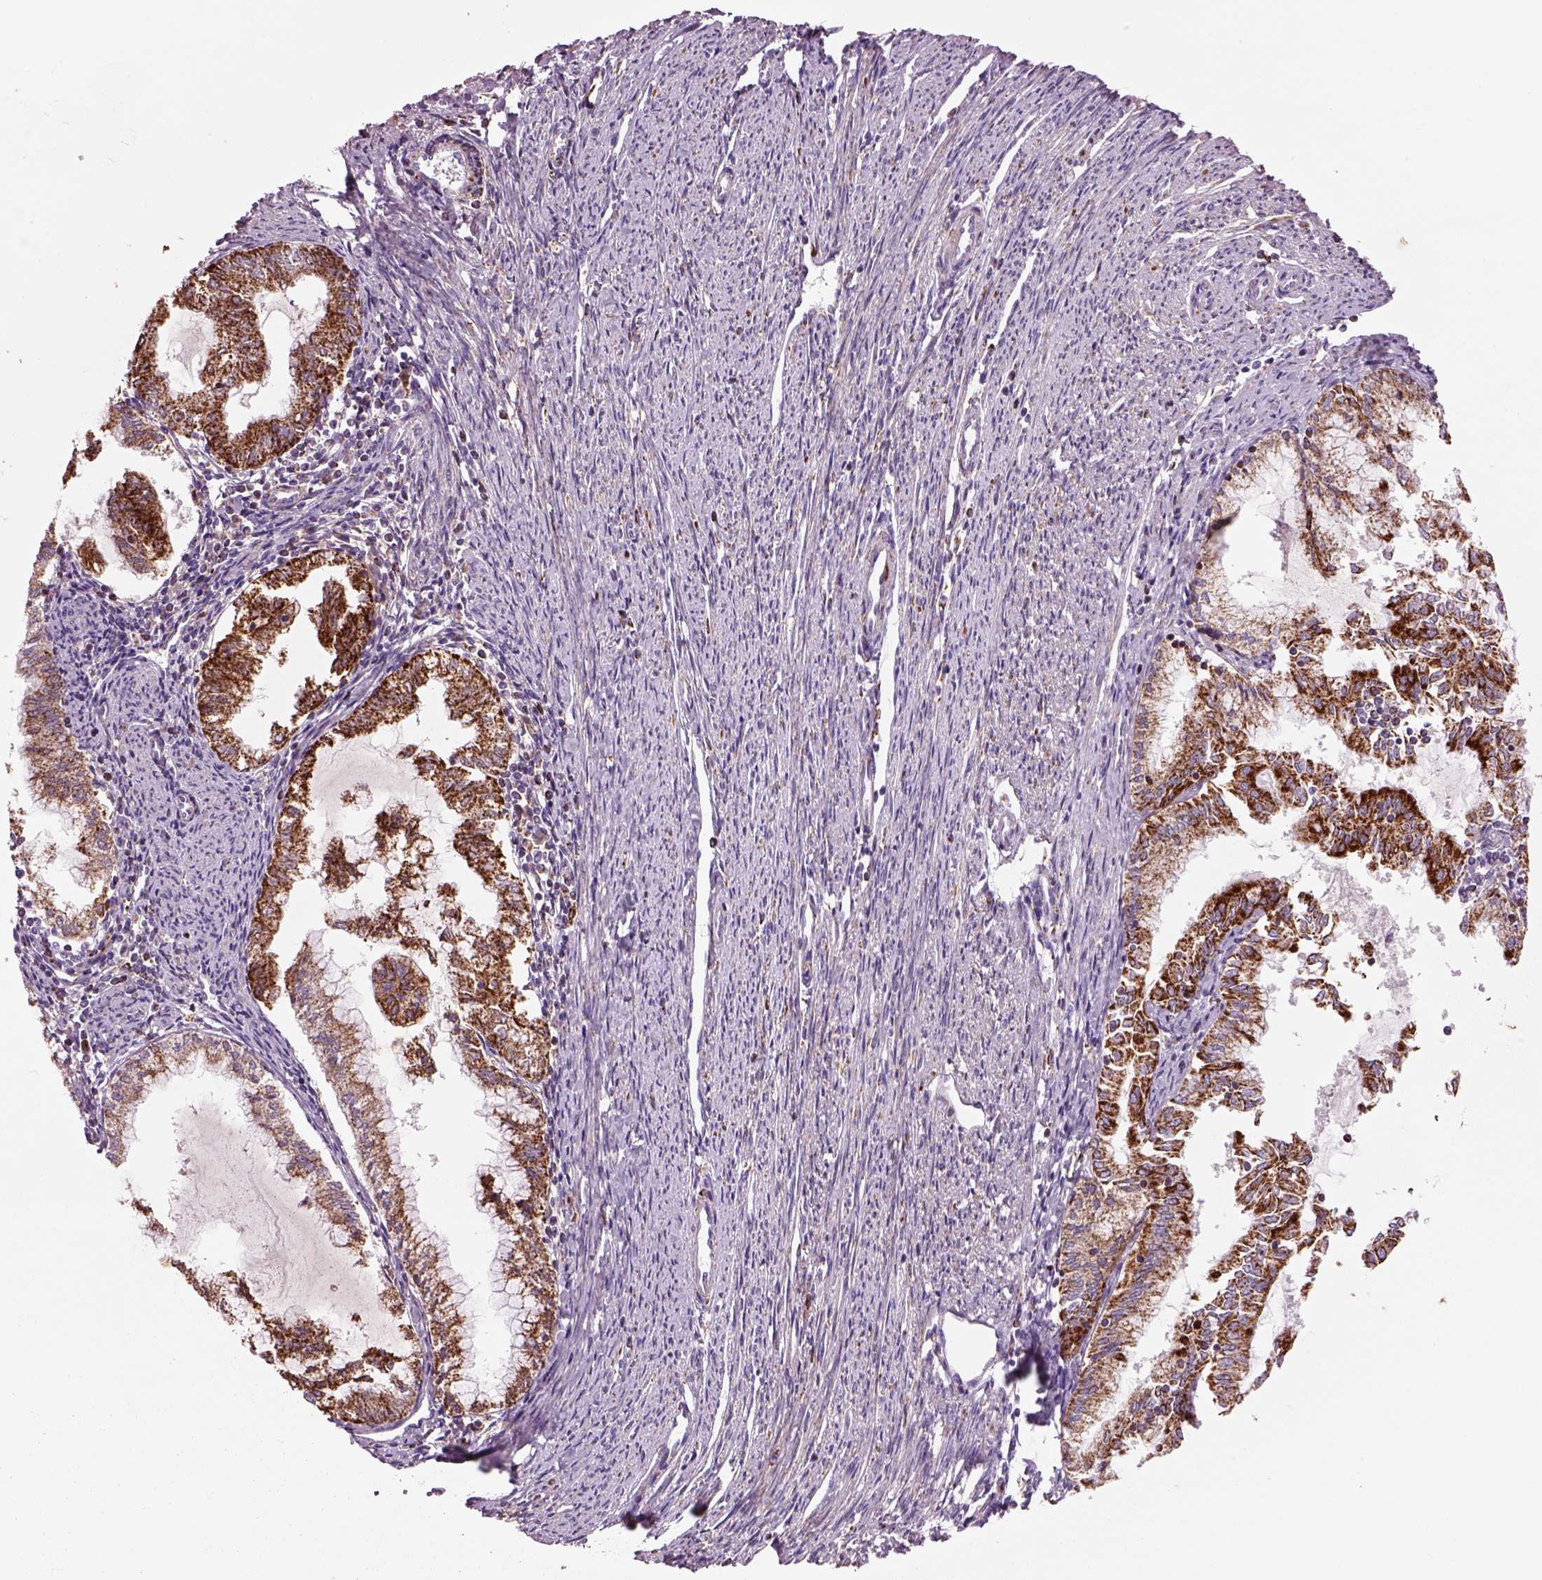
{"staining": {"intensity": "strong", "quantity": ">75%", "location": "cytoplasmic/membranous"}, "tissue": "endometrial cancer", "cell_type": "Tumor cells", "image_type": "cancer", "snomed": [{"axis": "morphology", "description": "Adenocarcinoma, NOS"}, {"axis": "topography", "description": "Endometrium"}], "caption": "This is a micrograph of IHC staining of endometrial cancer, which shows strong staining in the cytoplasmic/membranous of tumor cells.", "gene": "SLC25A24", "patient": {"sex": "female", "age": 79}}